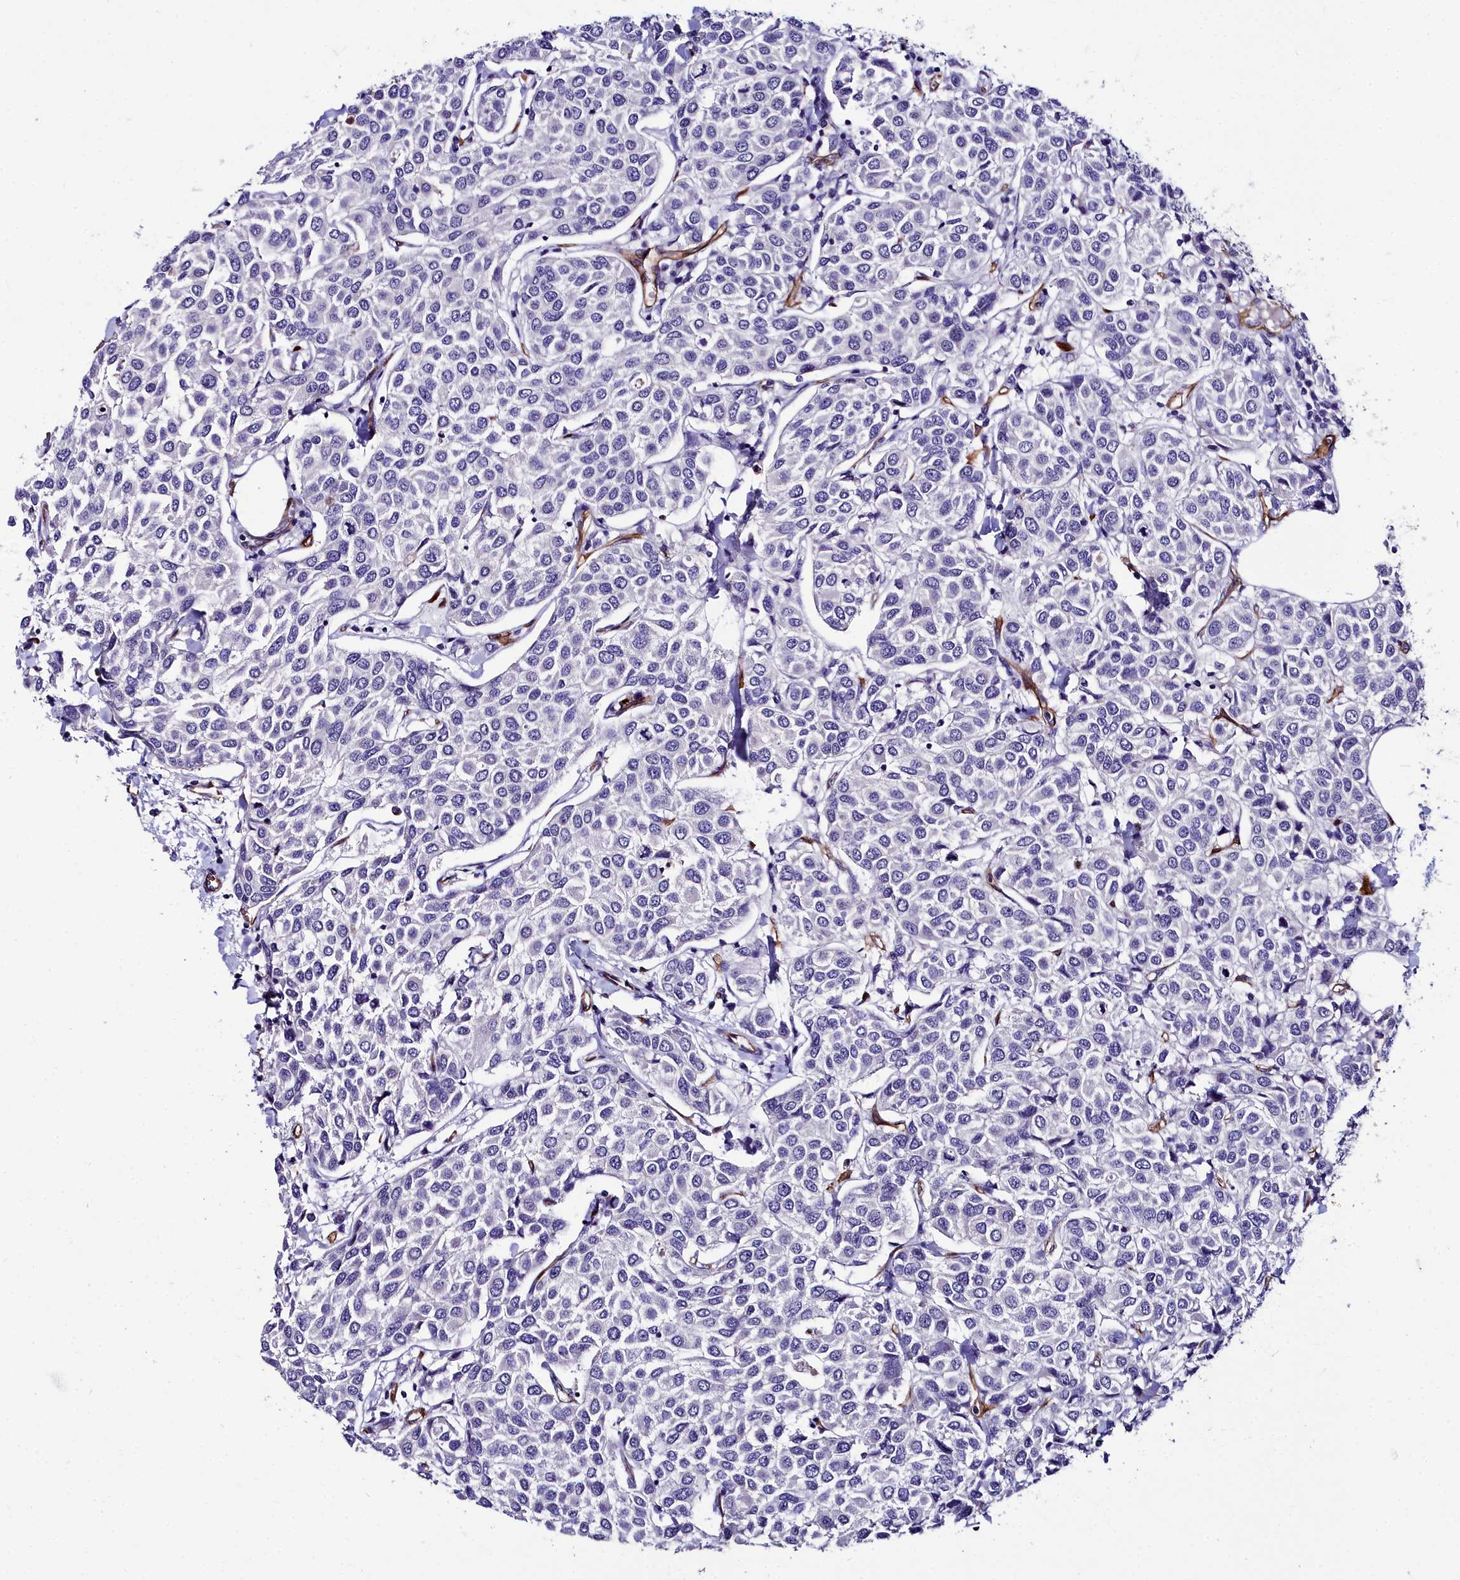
{"staining": {"intensity": "negative", "quantity": "none", "location": "none"}, "tissue": "breast cancer", "cell_type": "Tumor cells", "image_type": "cancer", "snomed": [{"axis": "morphology", "description": "Duct carcinoma"}, {"axis": "topography", "description": "Breast"}], "caption": "Immunohistochemical staining of human breast intraductal carcinoma displays no significant positivity in tumor cells.", "gene": "CYP4F11", "patient": {"sex": "female", "age": 55}}